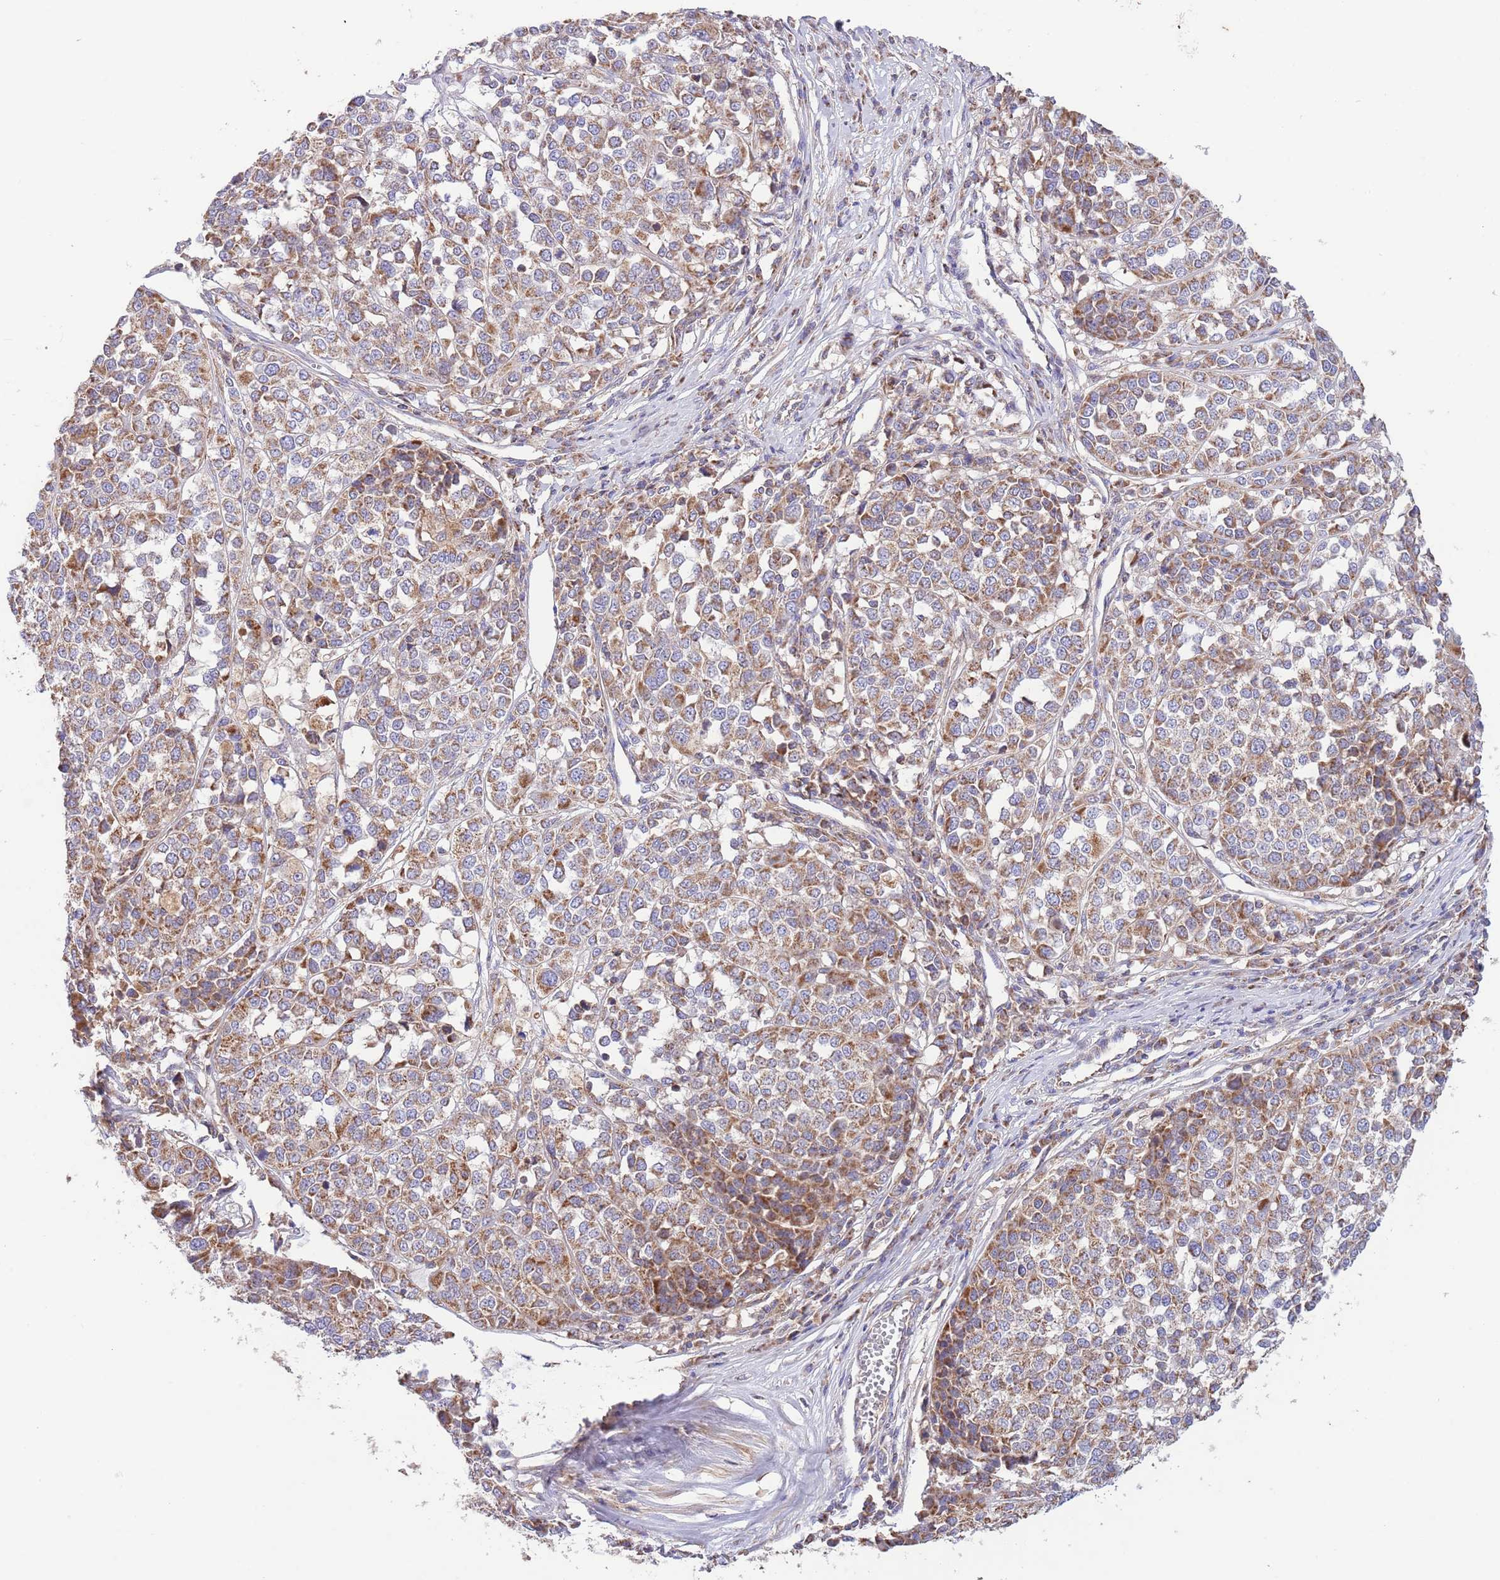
{"staining": {"intensity": "moderate", "quantity": ">75%", "location": "cytoplasmic/membranous"}, "tissue": "melanoma", "cell_type": "Tumor cells", "image_type": "cancer", "snomed": [{"axis": "morphology", "description": "Malignant melanoma, Metastatic site"}, {"axis": "topography", "description": "Lymph node"}], "caption": "Immunohistochemistry staining of melanoma, which demonstrates medium levels of moderate cytoplasmic/membranous staining in about >75% of tumor cells indicating moderate cytoplasmic/membranous protein positivity. The staining was performed using DAB (brown) for protein detection and nuclei were counterstained in hematoxylin (blue).", "gene": "DNAJA3", "patient": {"sex": "male", "age": 44}}